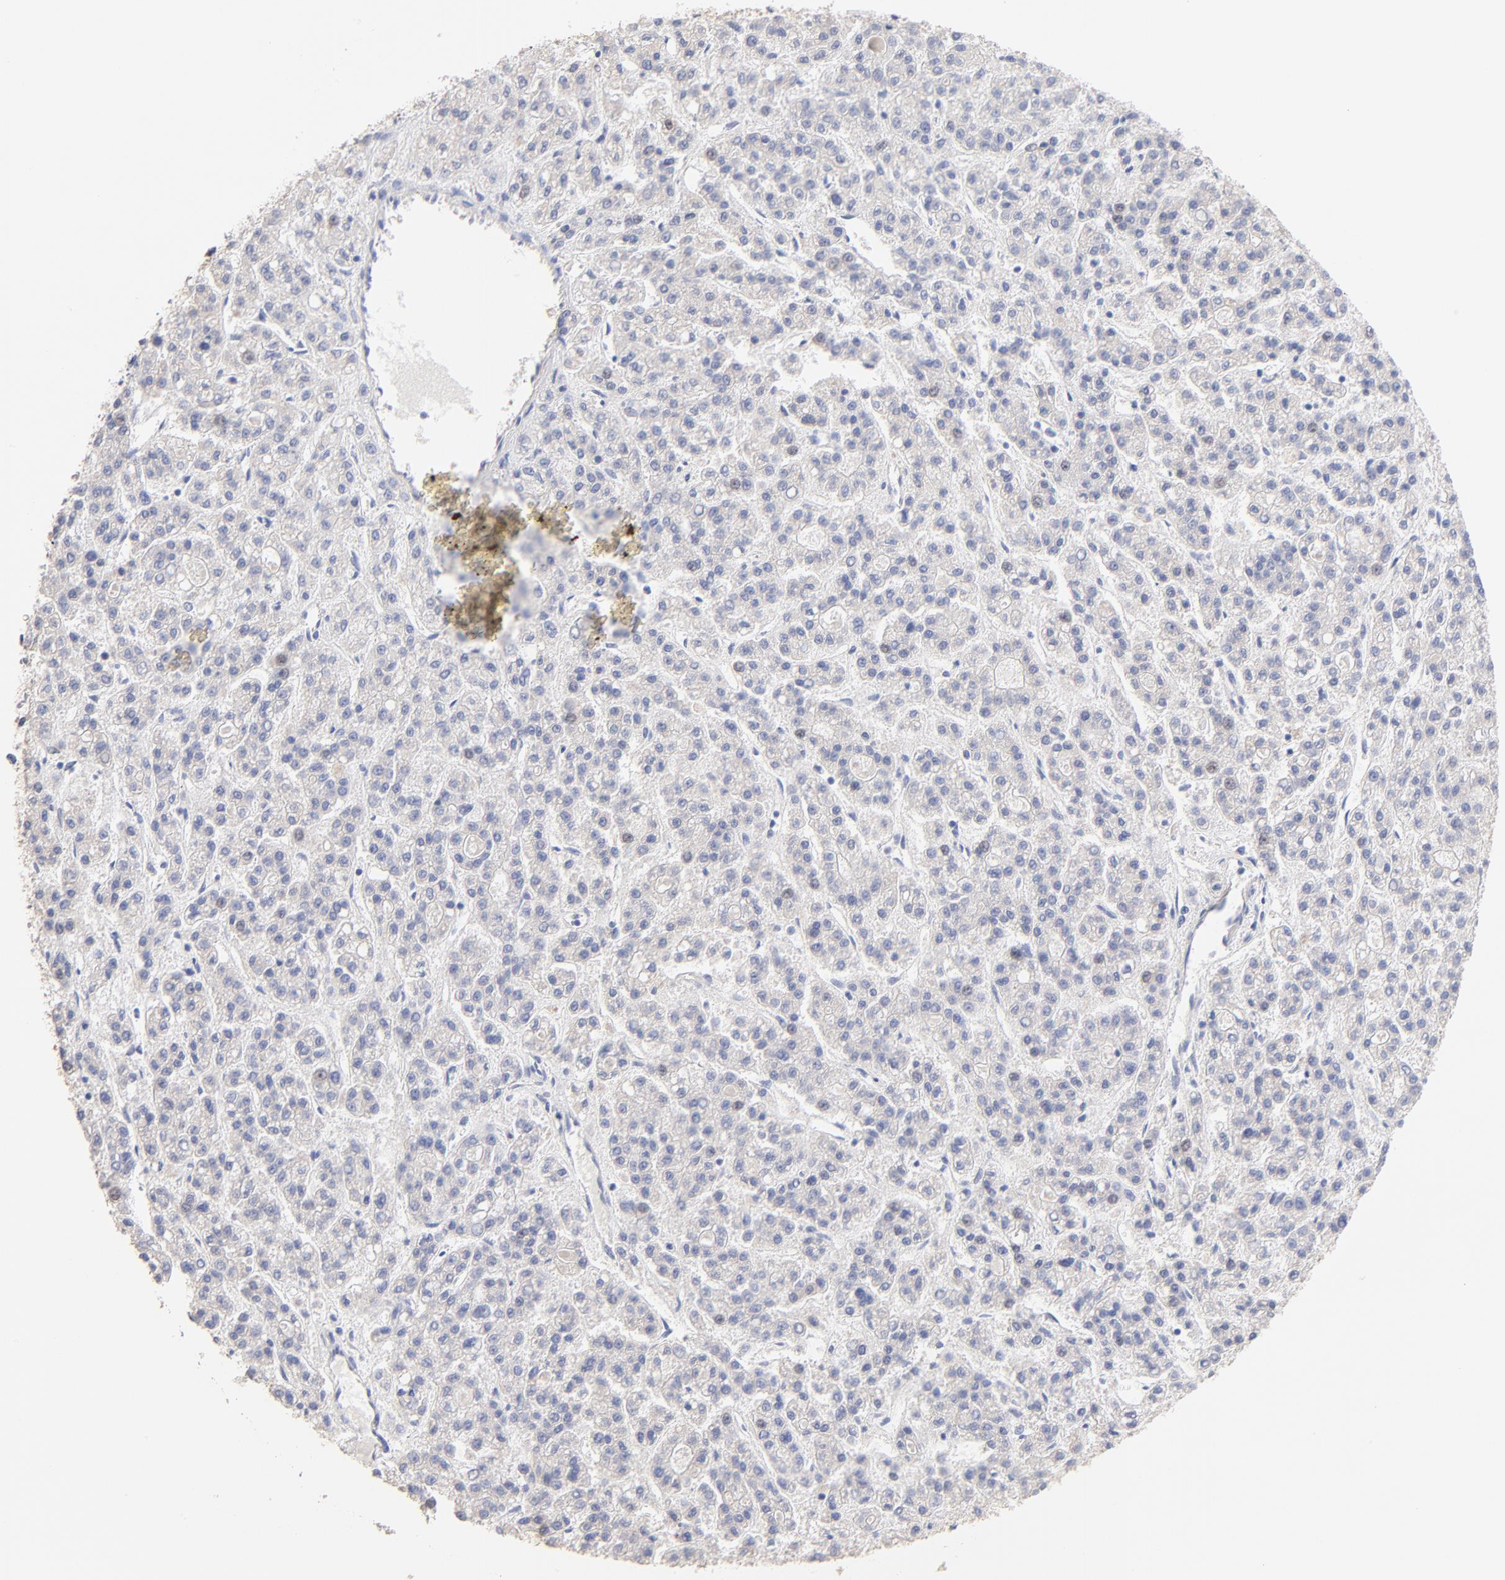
{"staining": {"intensity": "negative", "quantity": "none", "location": "none"}, "tissue": "liver cancer", "cell_type": "Tumor cells", "image_type": "cancer", "snomed": [{"axis": "morphology", "description": "Carcinoma, Hepatocellular, NOS"}, {"axis": "topography", "description": "Liver"}], "caption": "Hepatocellular carcinoma (liver) stained for a protein using IHC shows no expression tumor cells.", "gene": "PTK7", "patient": {"sex": "male", "age": 70}}